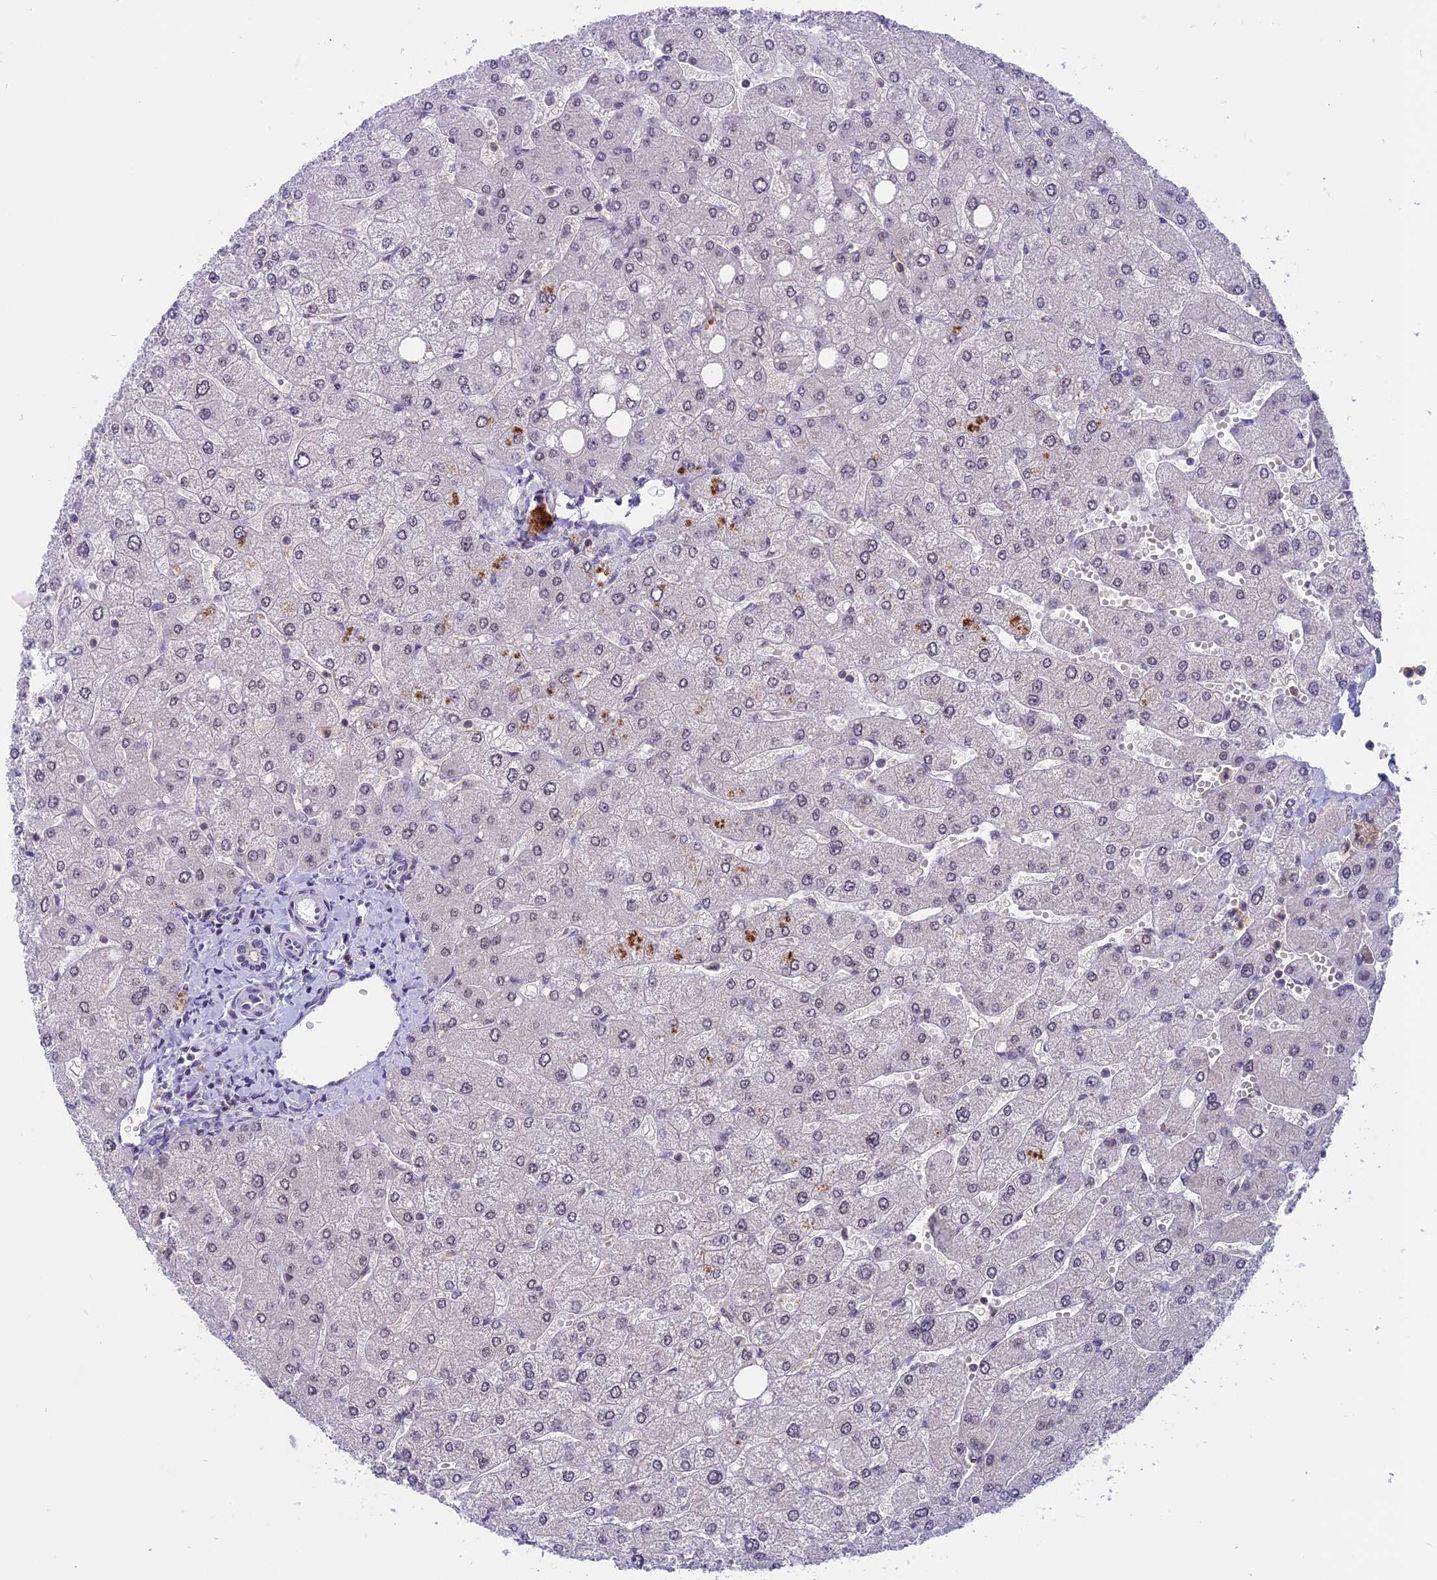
{"staining": {"intensity": "negative", "quantity": "none", "location": "none"}, "tissue": "liver", "cell_type": "Cholangiocytes", "image_type": "normal", "snomed": [{"axis": "morphology", "description": "Normal tissue, NOS"}, {"axis": "topography", "description": "Liver"}], "caption": "The micrograph demonstrates no significant expression in cholangiocytes of liver.", "gene": "TADA3", "patient": {"sex": "male", "age": 55}}